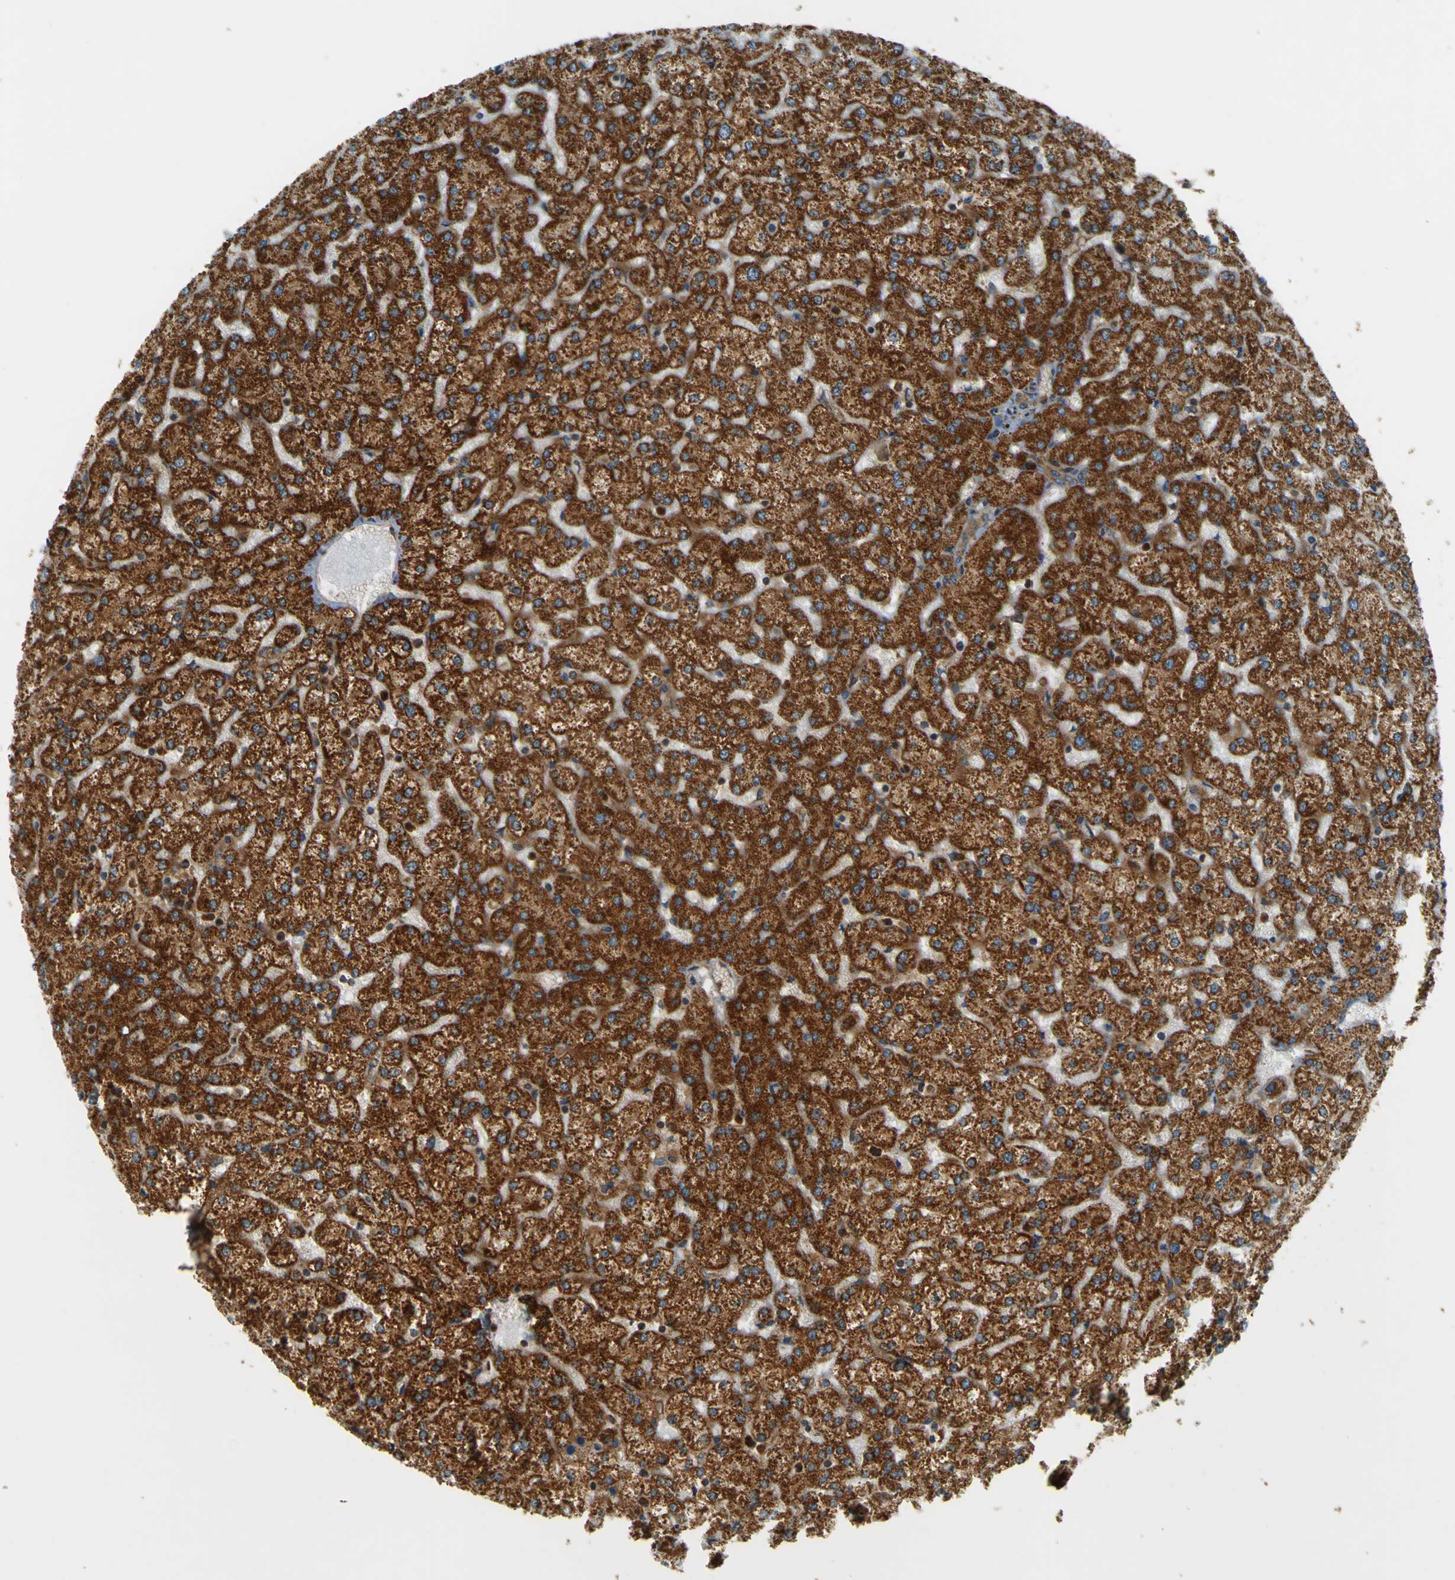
{"staining": {"intensity": "moderate", "quantity": ">75%", "location": "cytoplasmic/membranous"}, "tissue": "liver", "cell_type": "Cholangiocytes", "image_type": "normal", "snomed": [{"axis": "morphology", "description": "Normal tissue, NOS"}, {"axis": "topography", "description": "Liver"}], "caption": "There is medium levels of moderate cytoplasmic/membranous expression in cholangiocytes of unremarkable liver, as demonstrated by immunohistochemical staining (brown color).", "gene": "DNAJC5", "patient": {"sex": "female", "age": 32}}